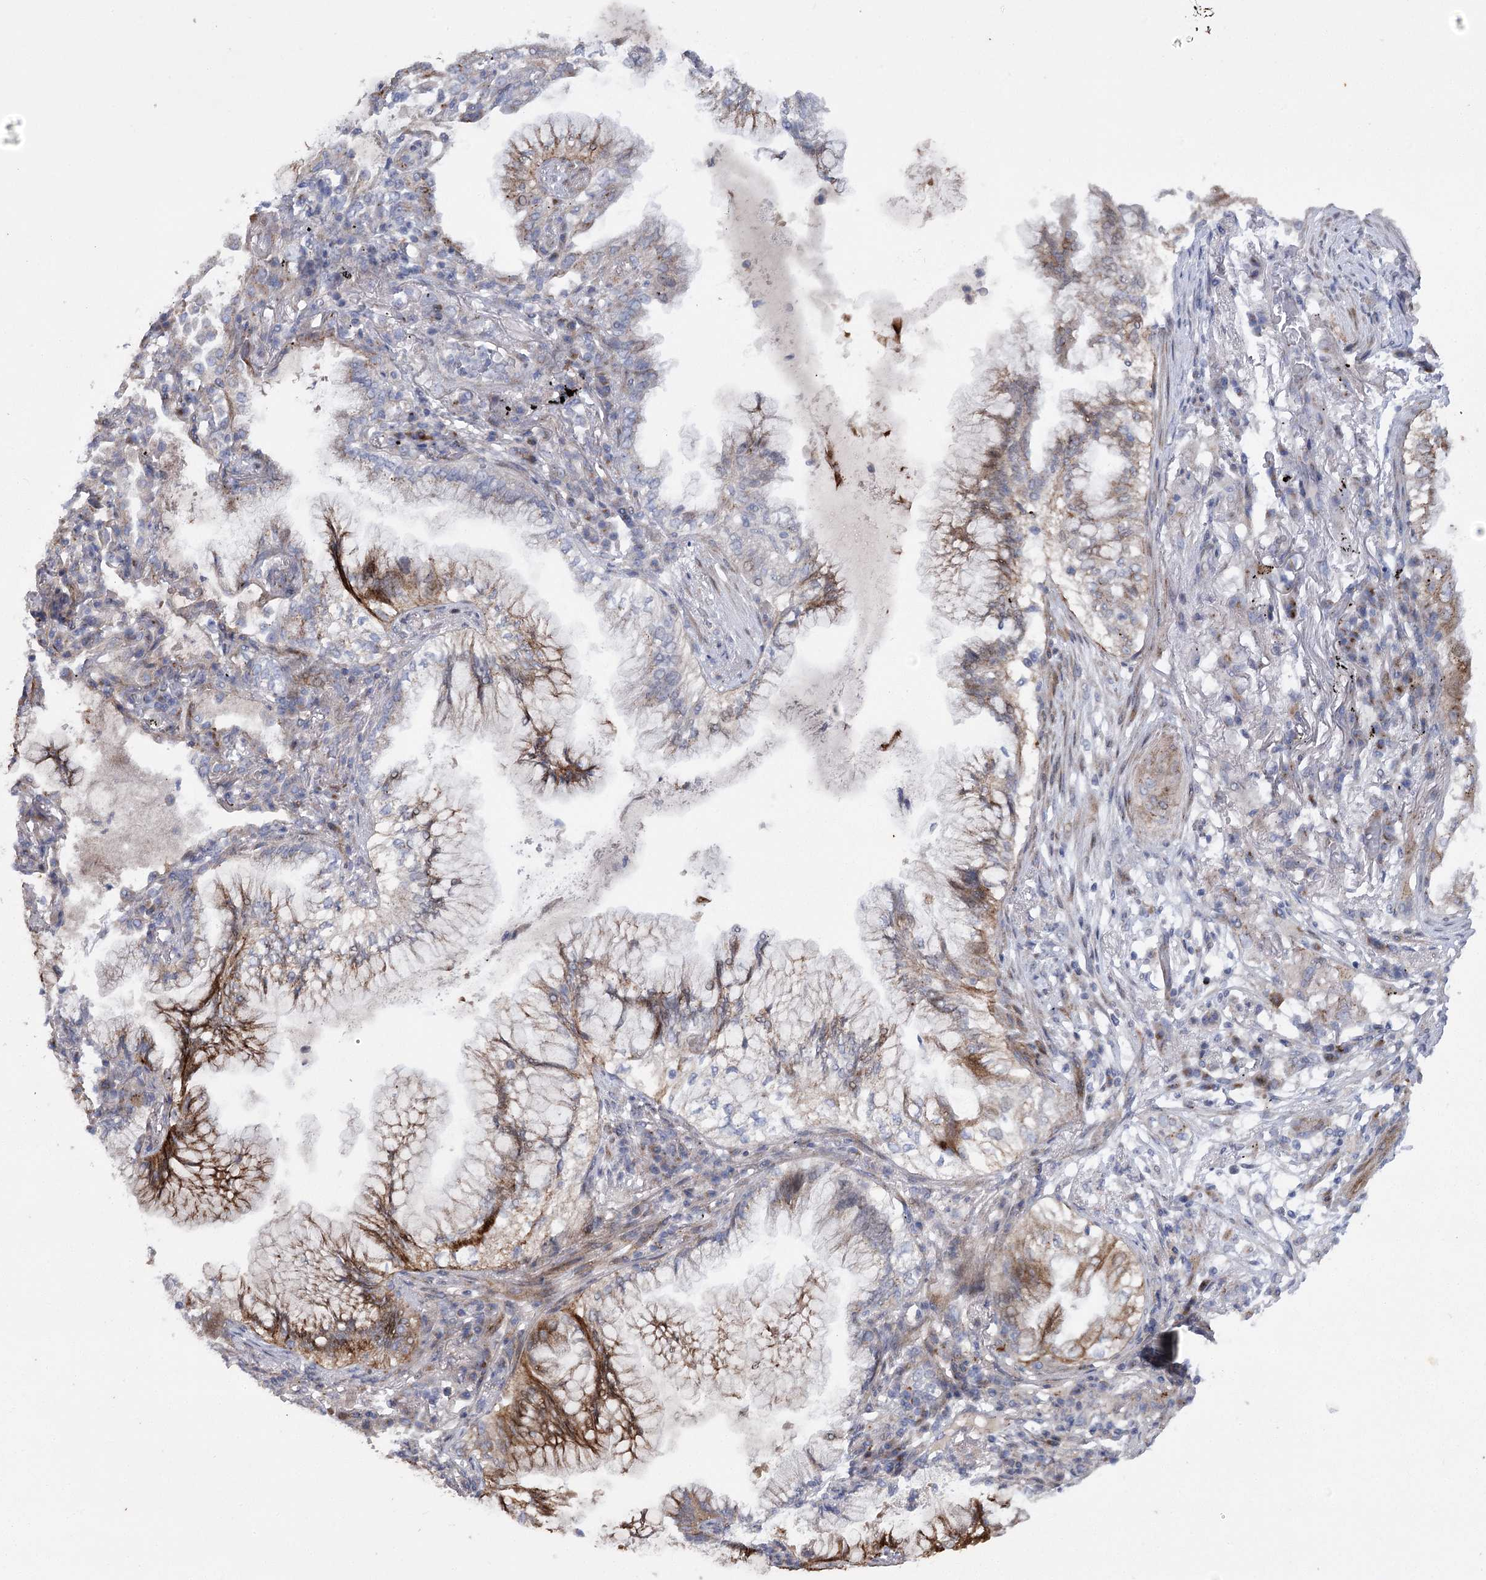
{"staining": {"intensity": "moderate", "quantity": "25%-75%", "location": "cytoplasmic/membranous"}, "tissue": "lung cancer", "cell_type": "Tumor cells", "image_type": "cancer", "snomed": [{"axis": "morphology", "description": "Adenocarcinoma, NOS"}, {"axis": "topography", "description": "Lung"}], "caption": "Moderate cytoplasmic/membranous staining for a protein is identified in approximately 25%-75% of tumor cells of lung cancer (adenocarcinoma) using immunohistochemistry (IHC).", "gene": "NME7", "patient": {"sex": "female", "age": 70}}